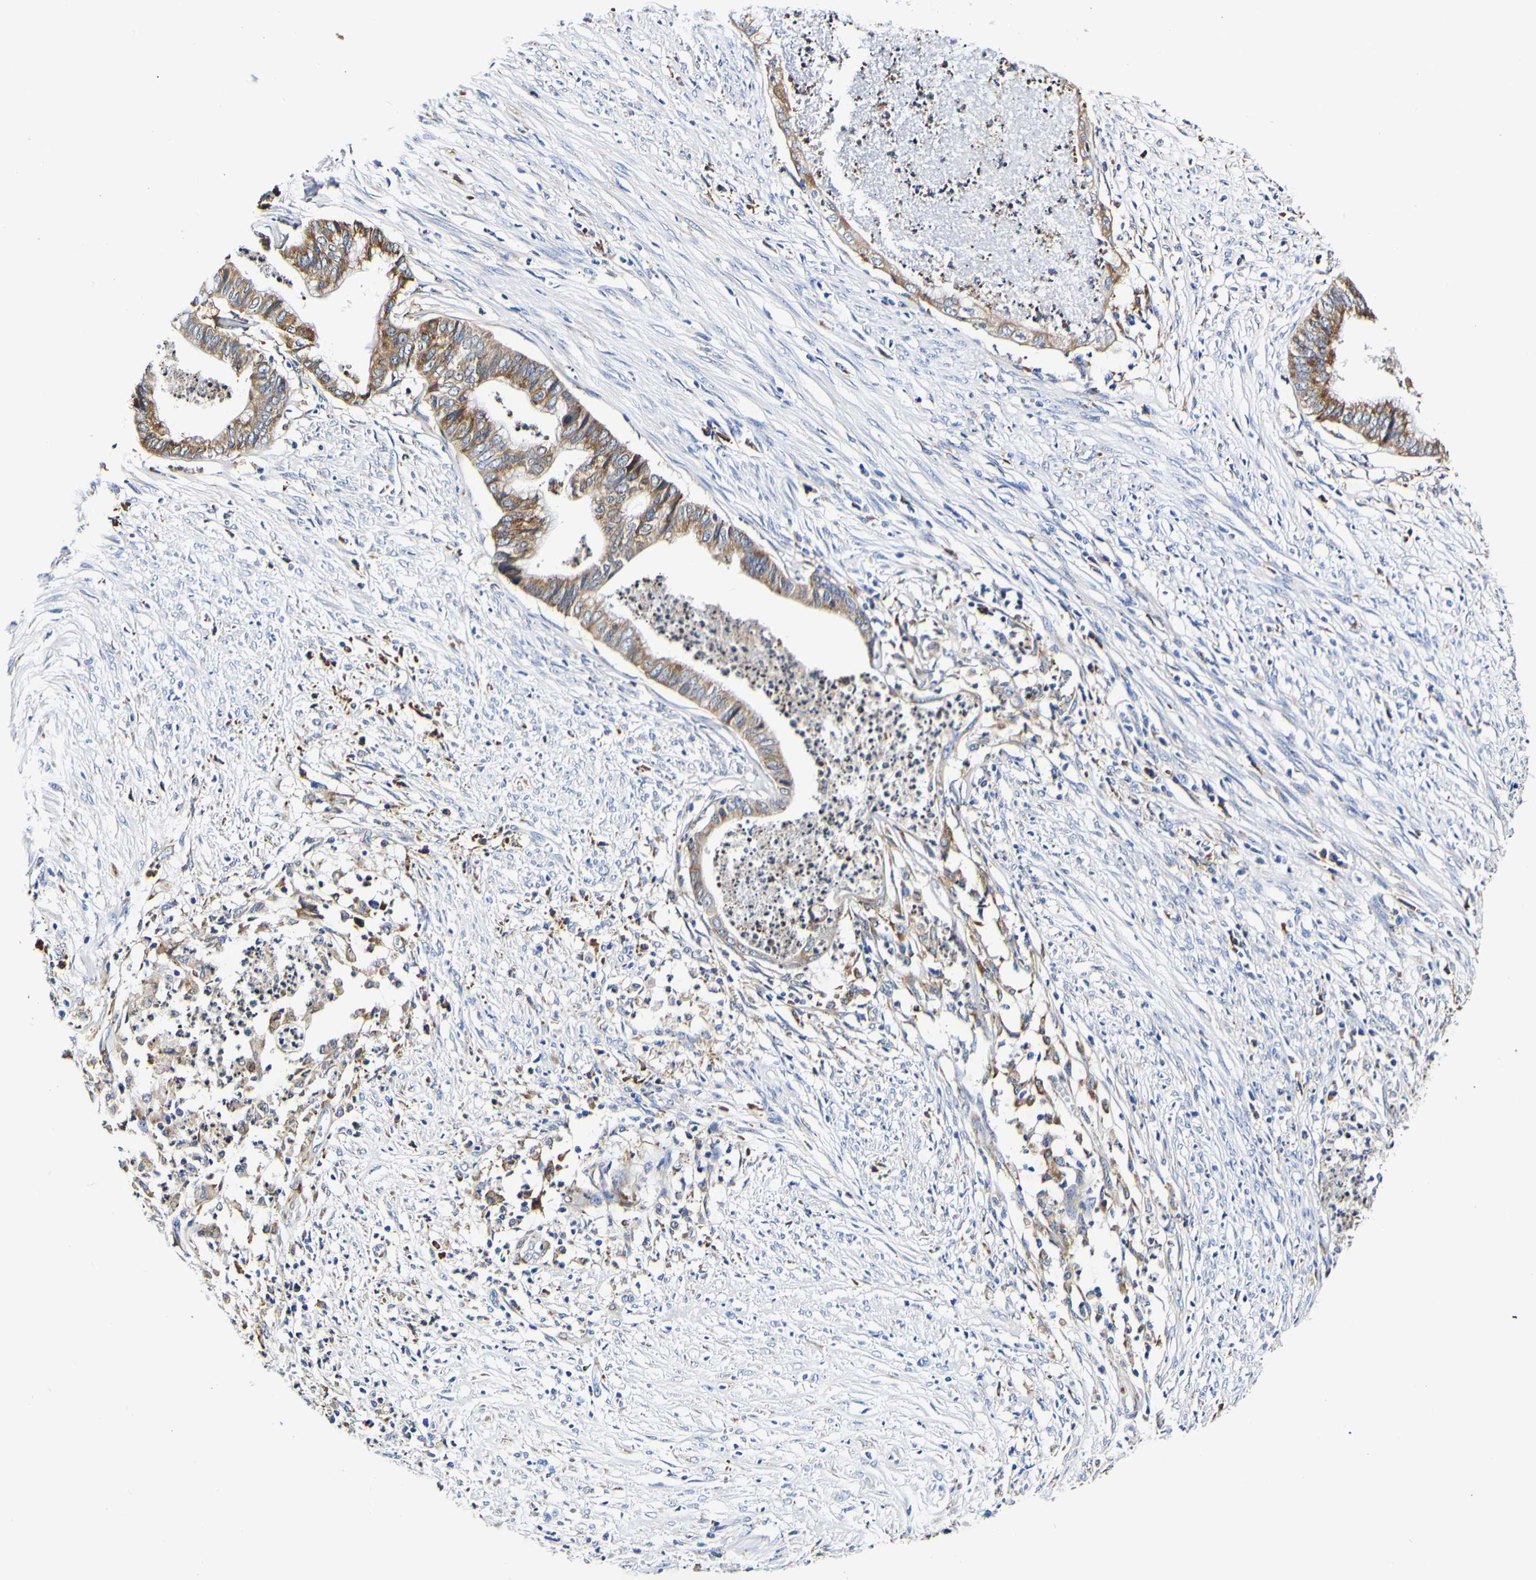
{"staining": {"intensity": "moderate", "quantity": ">75%", "location": "cytoplasmic/membranous"}, "tissue": "endometrial cancer", "cell_type": "Tumor cells", "image_type": "cancer", "snomed": [{"axis": "morphology", "description": "Necrosis, NOS"}, {"axis": "morphology", "description": "Adenocarcinoma, NOS"}, {"axis": "topography", "description": "Endometrium"}], "caption": "IHC image of neoplastic tissue: human endometrial cancer (adenocarcinoma) stained using IHC shows medium levels of moderate protein expression localized specifically in the cytoplasmic/membranous of tumor cells, appearing as a cytoplasmic/membranous brown color.", "gene": "P4HB", "patient": {"sex": "female", "age": 79}}